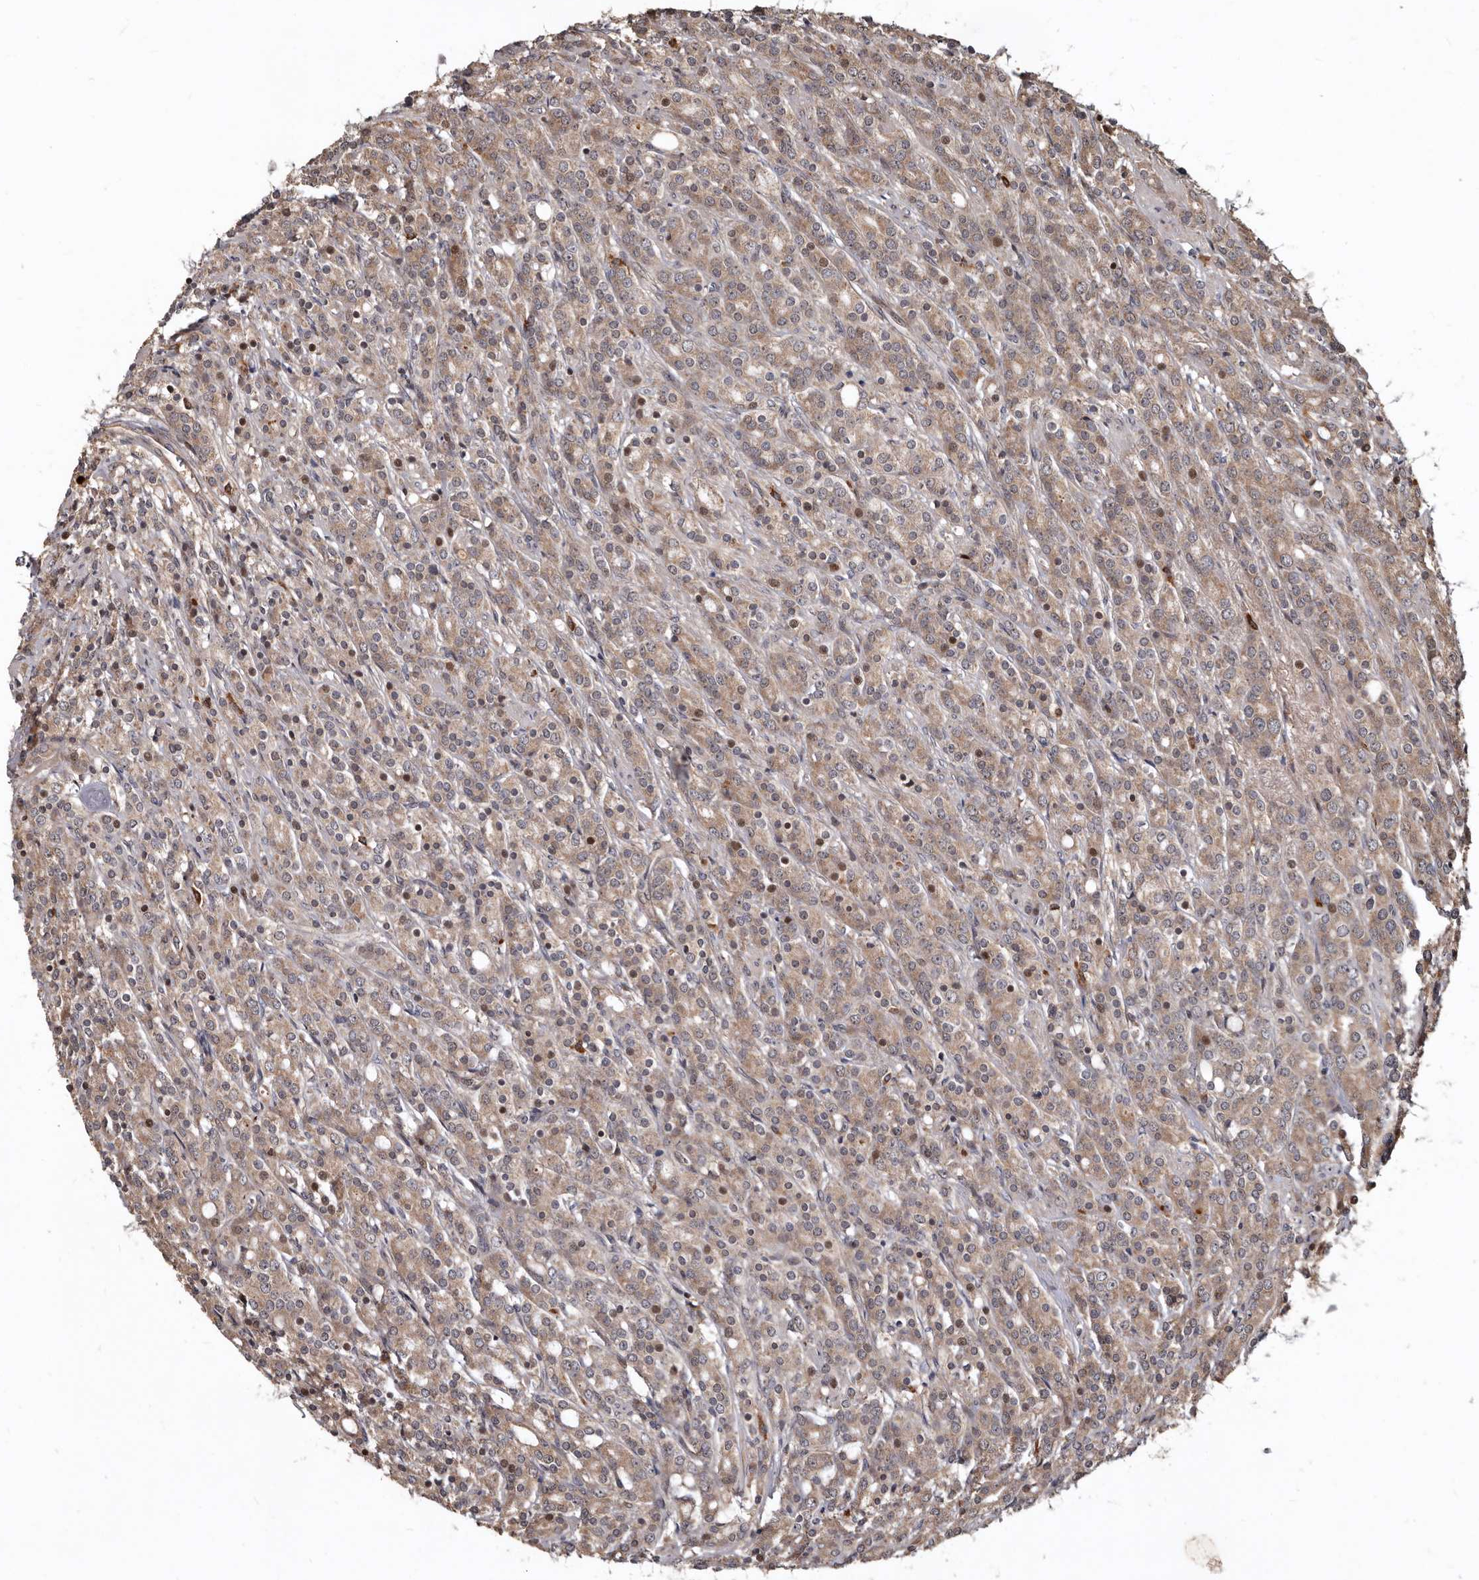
{"staining": {"intensity": "weak", "quantity": ">75%", "location": "cytoplasmic/membranous,nuclear"}, "tissue": "prostate cancer", "cell_type": "Tumor cells", "image_type": "cancer", "snomed": [{"axis": "morphology", "description": "Adenocarcinoma, High grade"}, {"axis": "topography", "description": "Prostate"}], "caption": "DAB immunohistochemical staining of human prostate cancer (adenocarcinoma (high-grade)) reveals weak cytoplasmic/membranous and nuclear protein expression in approximately >75% of tumor cells.", "gene": "WEE2", "patient": {"sex": "male", "age": 62}}